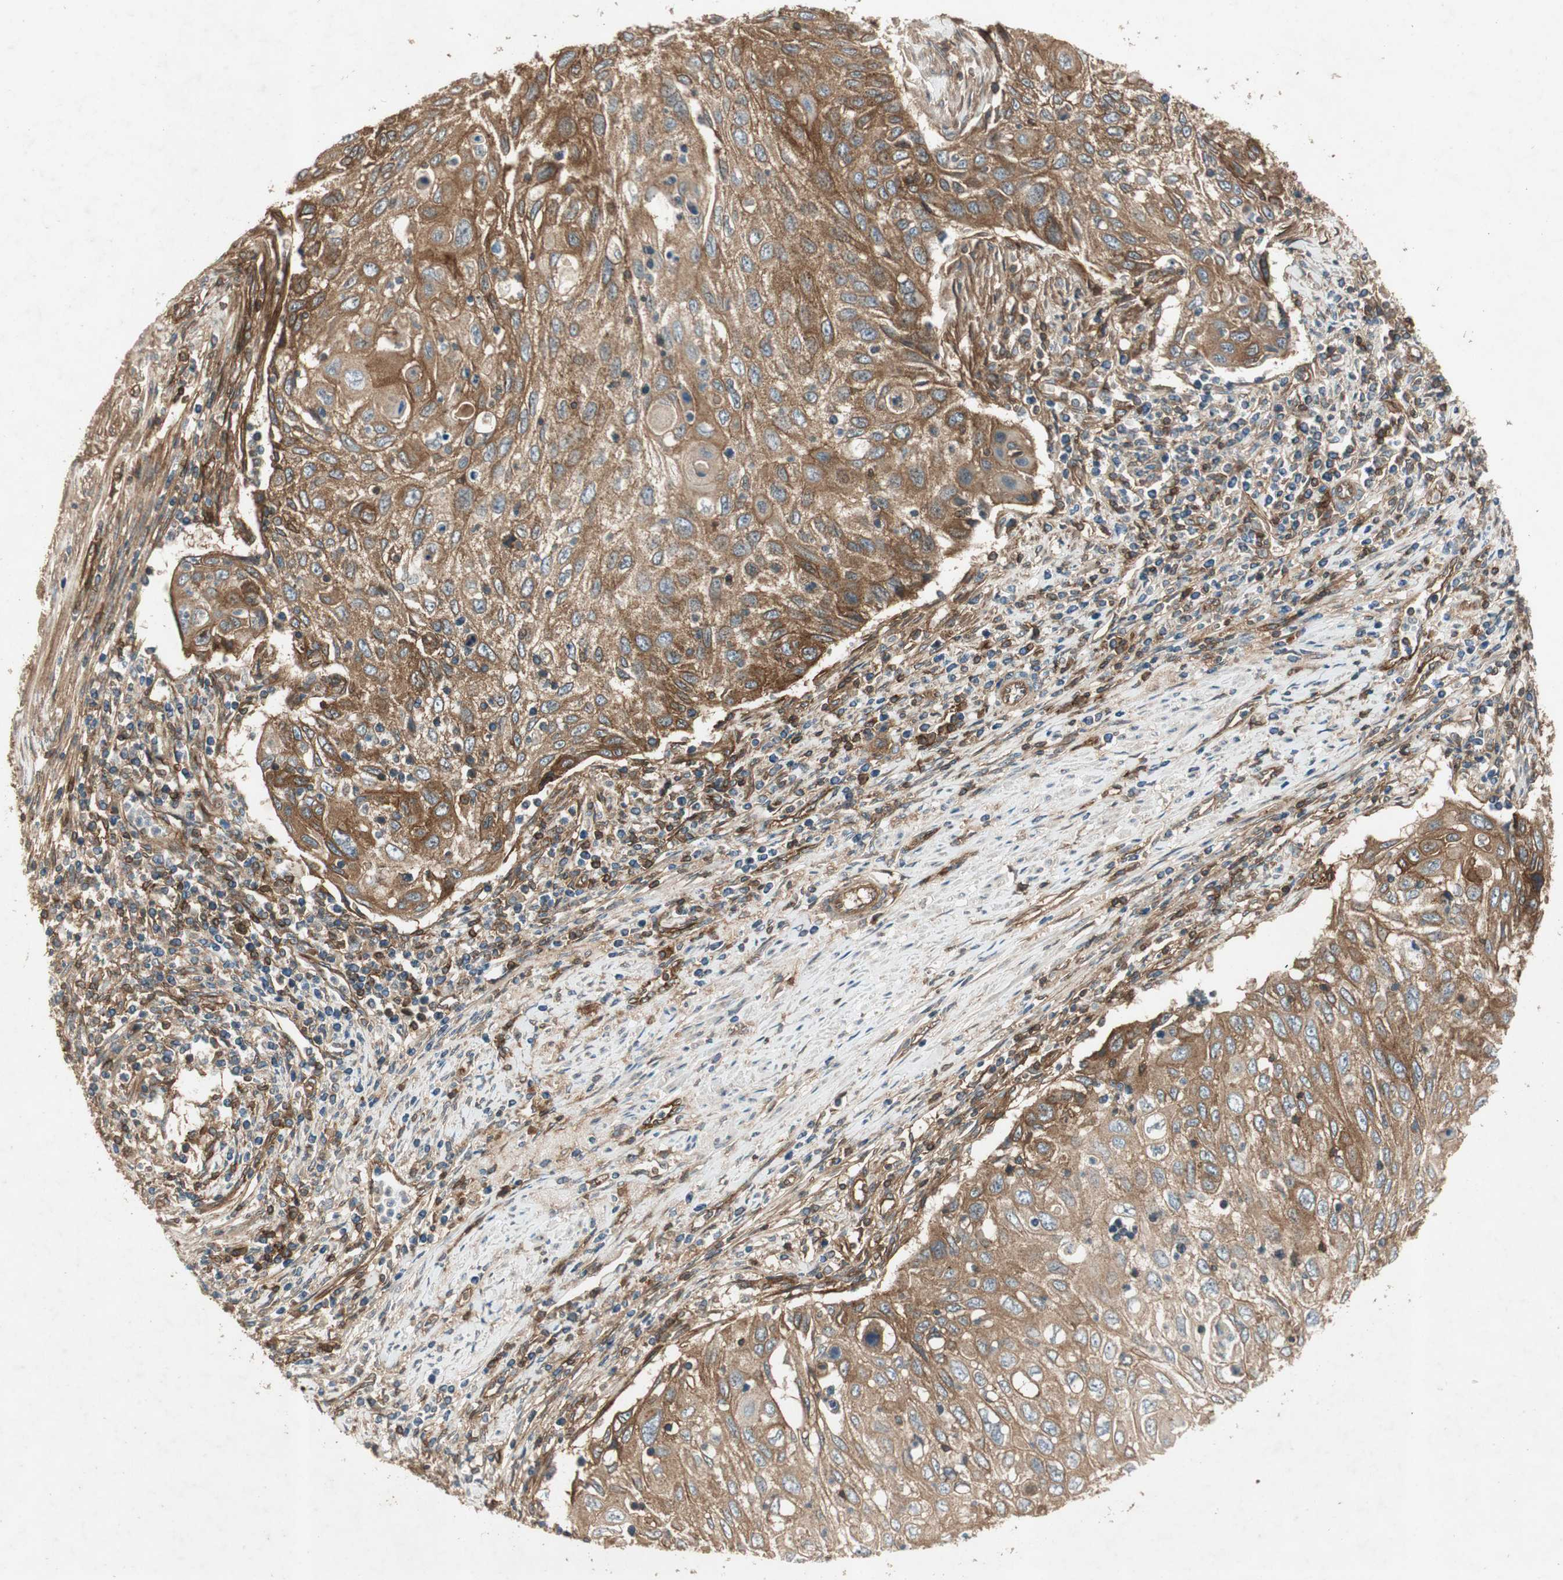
{"staining": {"intensity": "strong", "quantity": ">75%", "location": "cytoplasmic/membranous"}, "tissue": "cervical cancer", "cell_type": "Tumor cells", "image_type": "cancer", "snomed": [{"axis": "morphology", "description": "Squamous cell carcinoma, NOS"}, {"axis": "topography", "description": "Cervix"}], "caption": "A micrograph showing strong cytoplasmic/membranous expression in approximately >75% of tumor cells in cervical squamous cell carcinoma, as visualized by brown immunohistochemical staining.", "gene": "BTN3A3", "patient": {"sex": "female", "age": 70}}